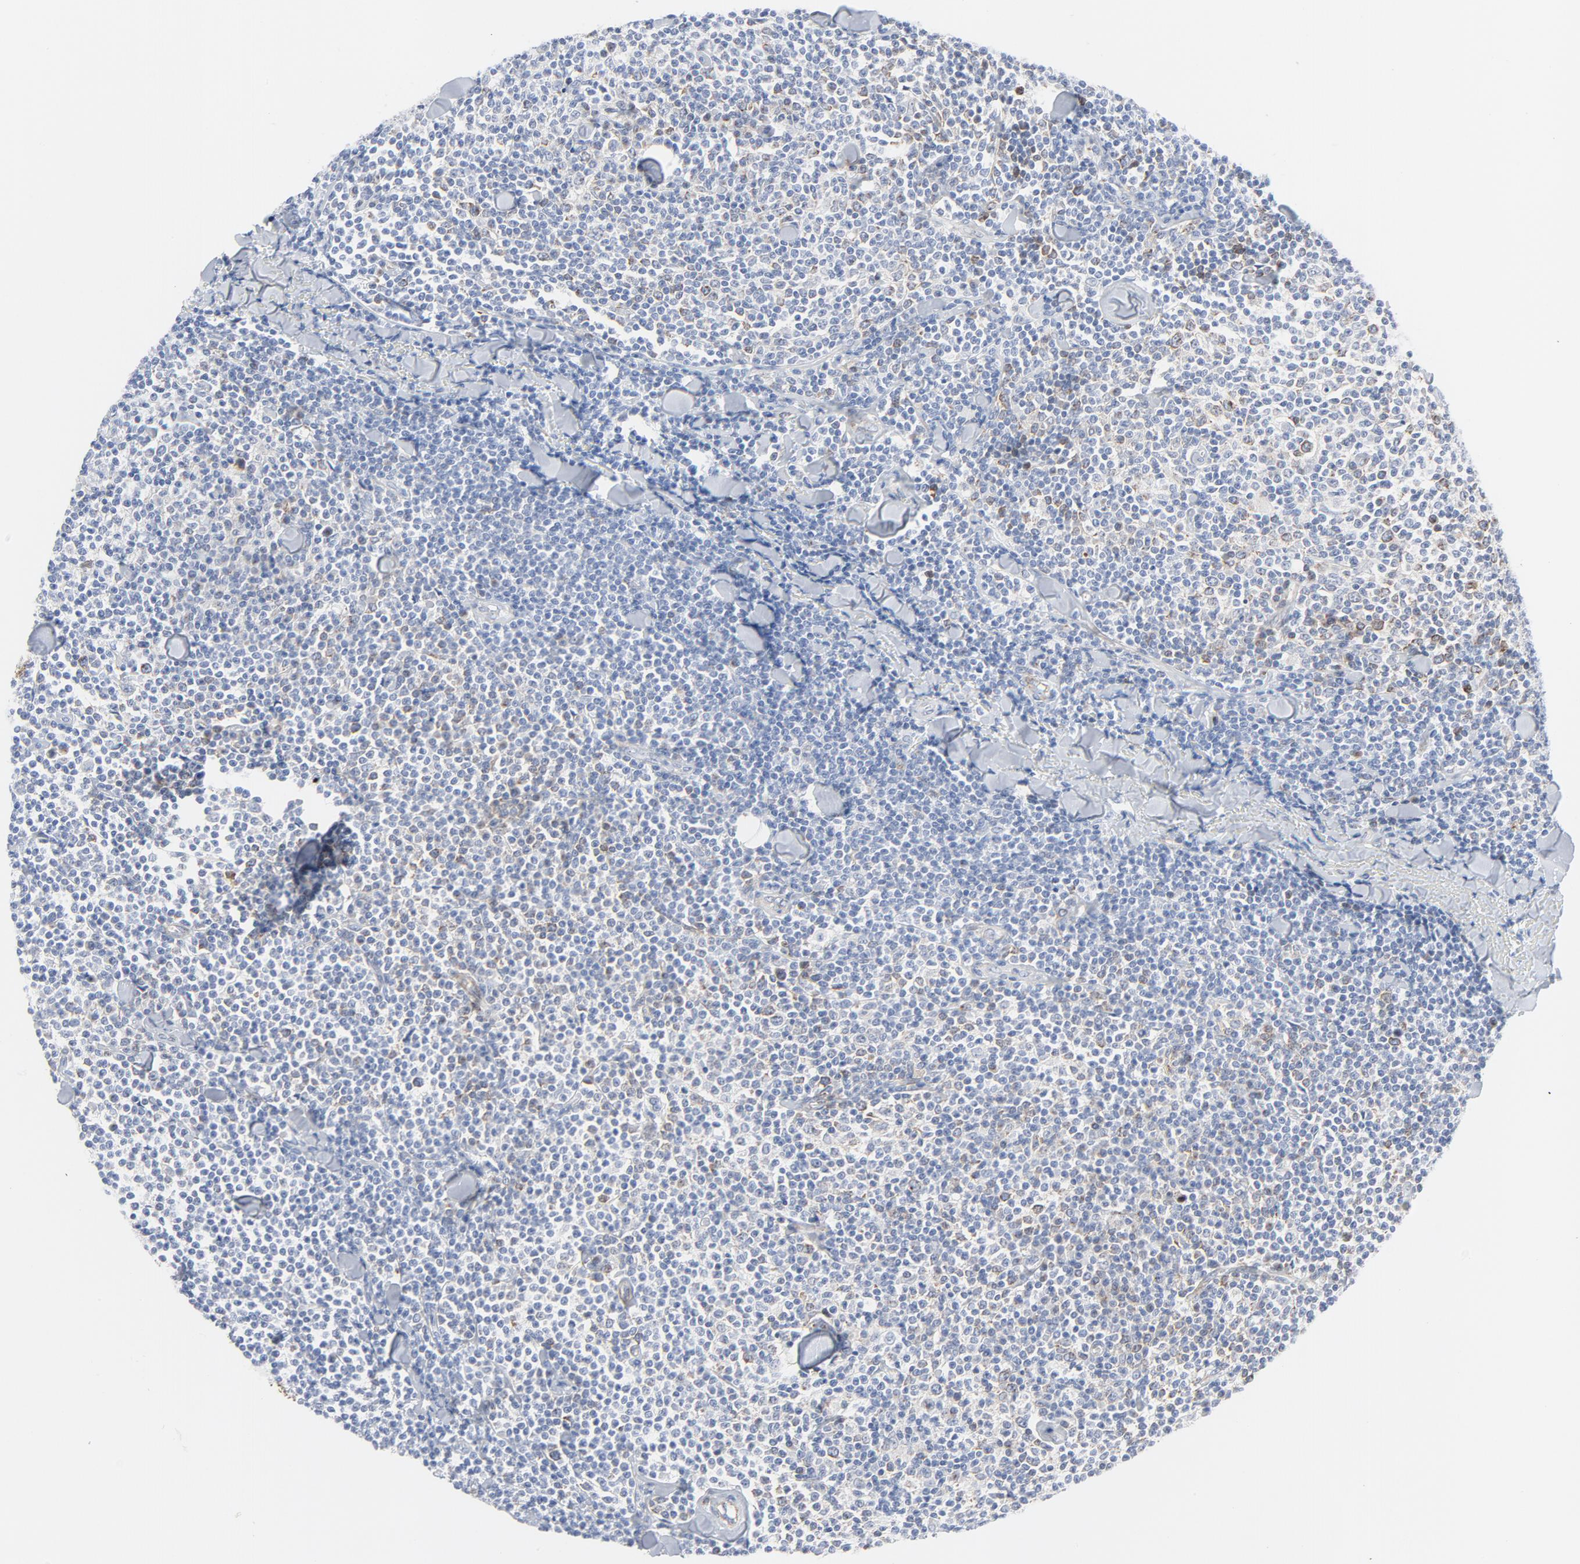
{"staining": {"intensity": "weak", "quantity": "<25%", "location": "cytoplasmic/membranous"}, "tissue": "lymphoma", "cell_type": "Tumor cells", "image_type": "cancer", "snomed": [{"axis": "morphology", "description": "Malignant lymphoma, non-Hodgkin's type, Low grade"}, {"axis": "topography", "description": "Soft tissue"}], "caption": "This is an IHC image of lymphoma. There is no expression in tumor cells.", "gene": "TUBB1", "patient": {"sex": "male", "age": 92}}